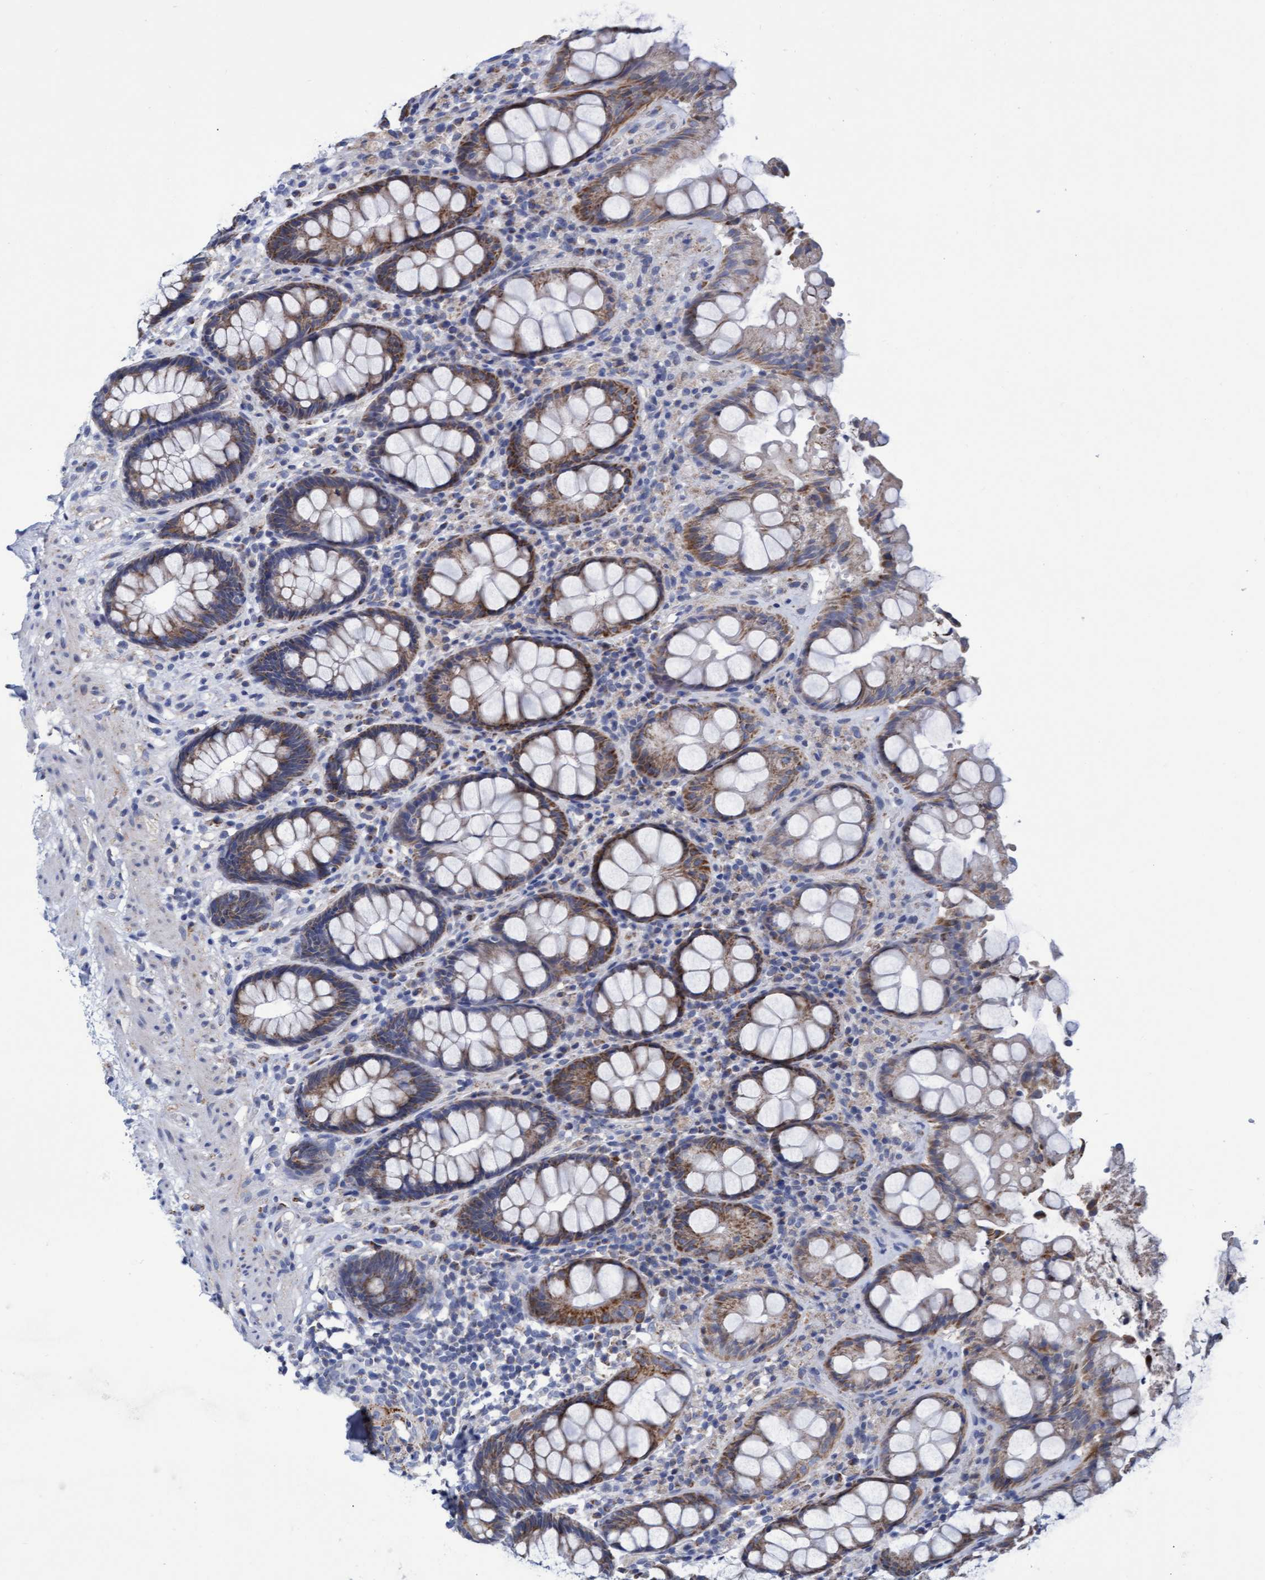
{"staining": {"intensity": "moderate", "quantity": ">75%", "location": "cytoplasmic/membranous"}, "tissue": "rectum", "cell_type": "Glandular cells", "image_type": "normal", "snomed": [{"axis": "morphology", "description": "Normal tissue, NOS"}, {"axis": "topography", "description": "Rectum"}], "caption": "Immunohistochemistry (IHC) of benign rectum exhibits medium levels of moderate cytoplasmic/membranous staining in approximately >75% of glandular cells.", "gene": "ZNF750", "patient": {"sex": "male", "age": 64}}